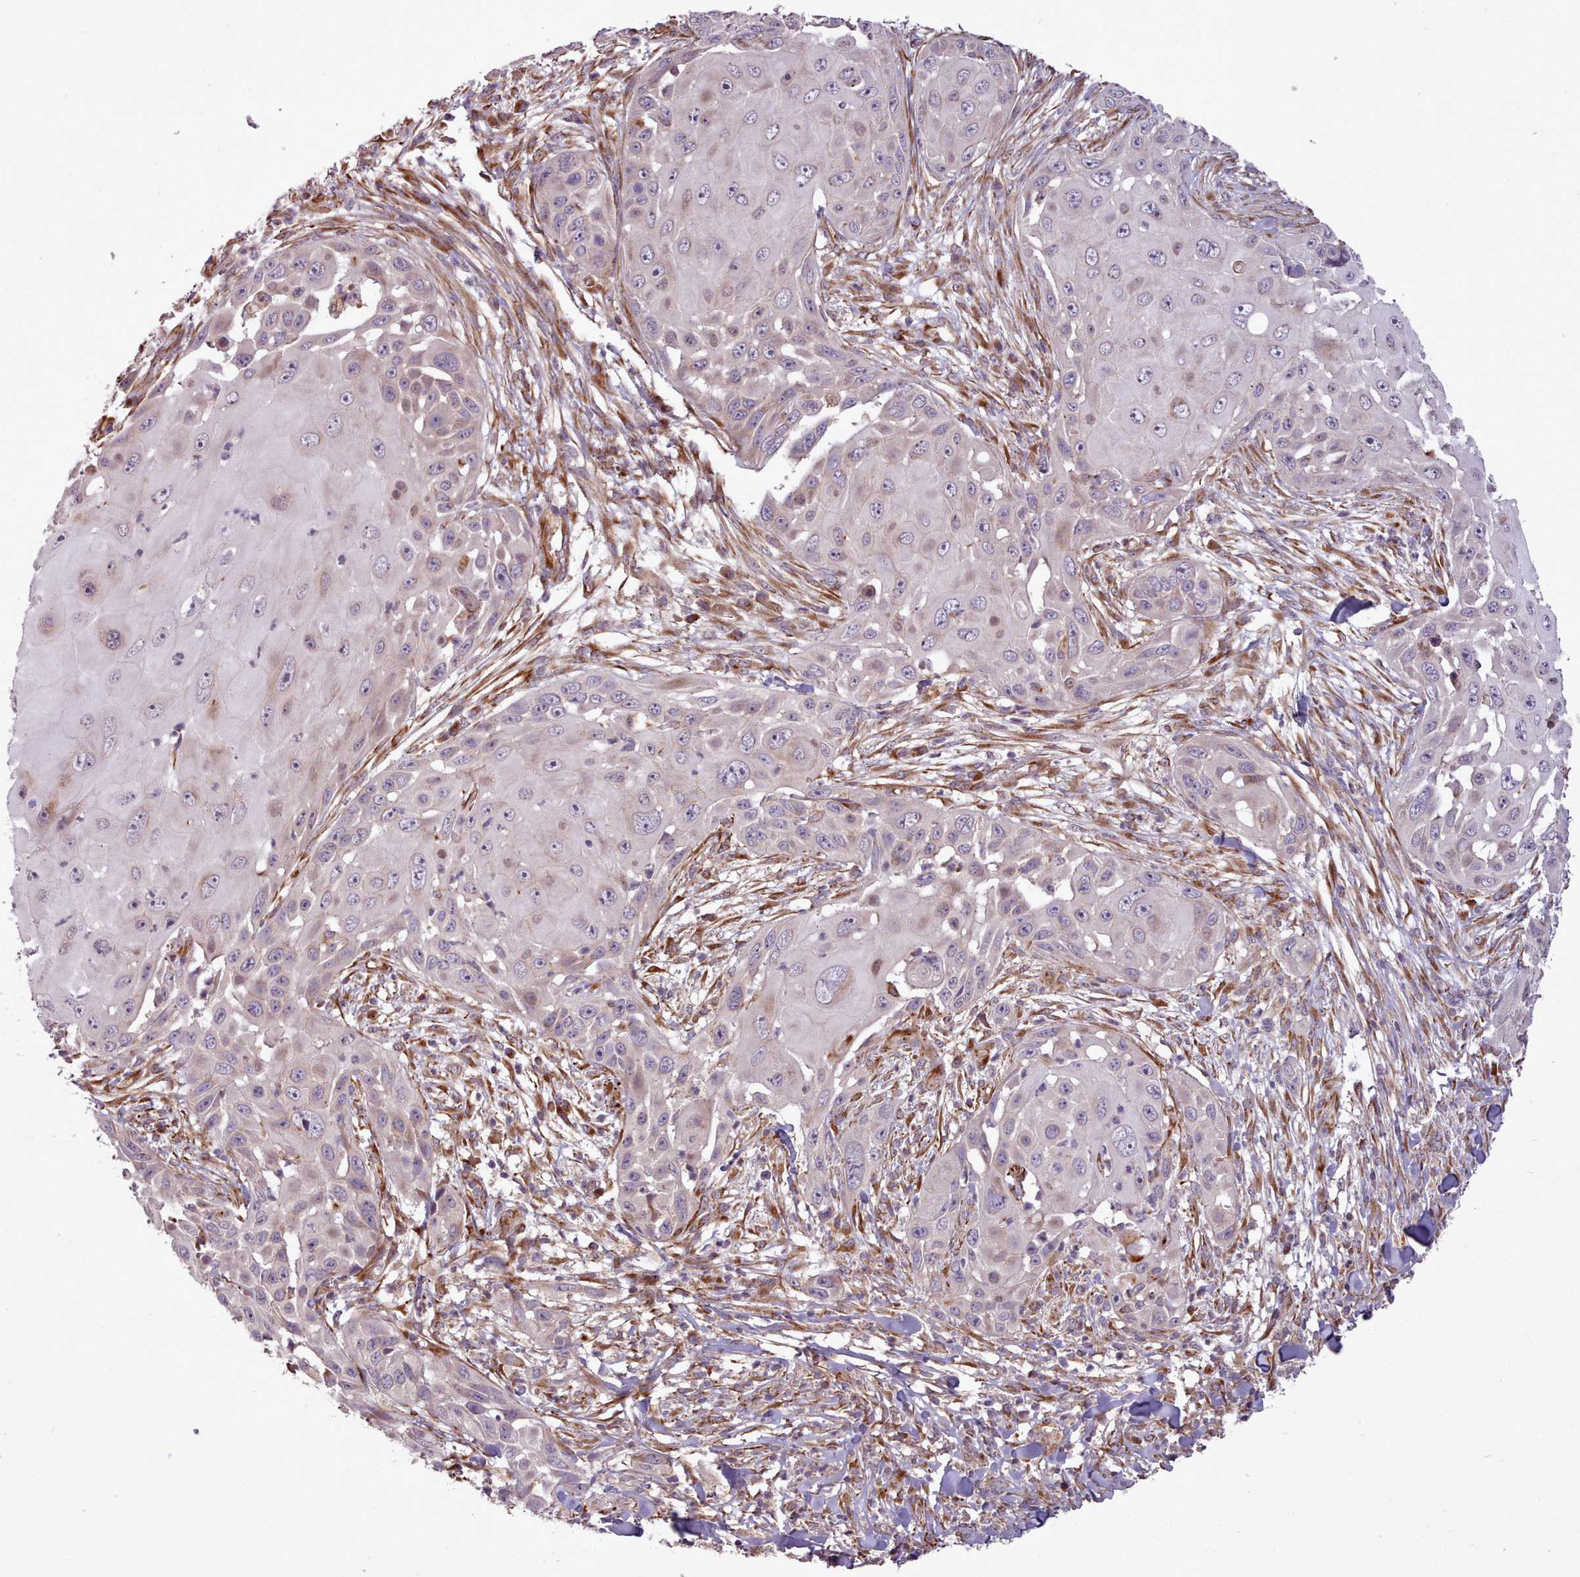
{"staining": {"intensity": "negative", "quantity": "none", "location": "none"}, "tissue": "skin cancer", "cell_type": "Tumor cells", "image_type": "cancer", "snomed": [{"axis": "morphology", "description": "Squamous cell carcinoma, NOS"}, {"axis": "topography", "description": "Skin"}], "caption": "Micrograph shows no protein positivity in tumor cells of skin squamous cell carcinoma tissue.", "gene": "GBGT1", "patient": {"sex": "female", "age": 44}}